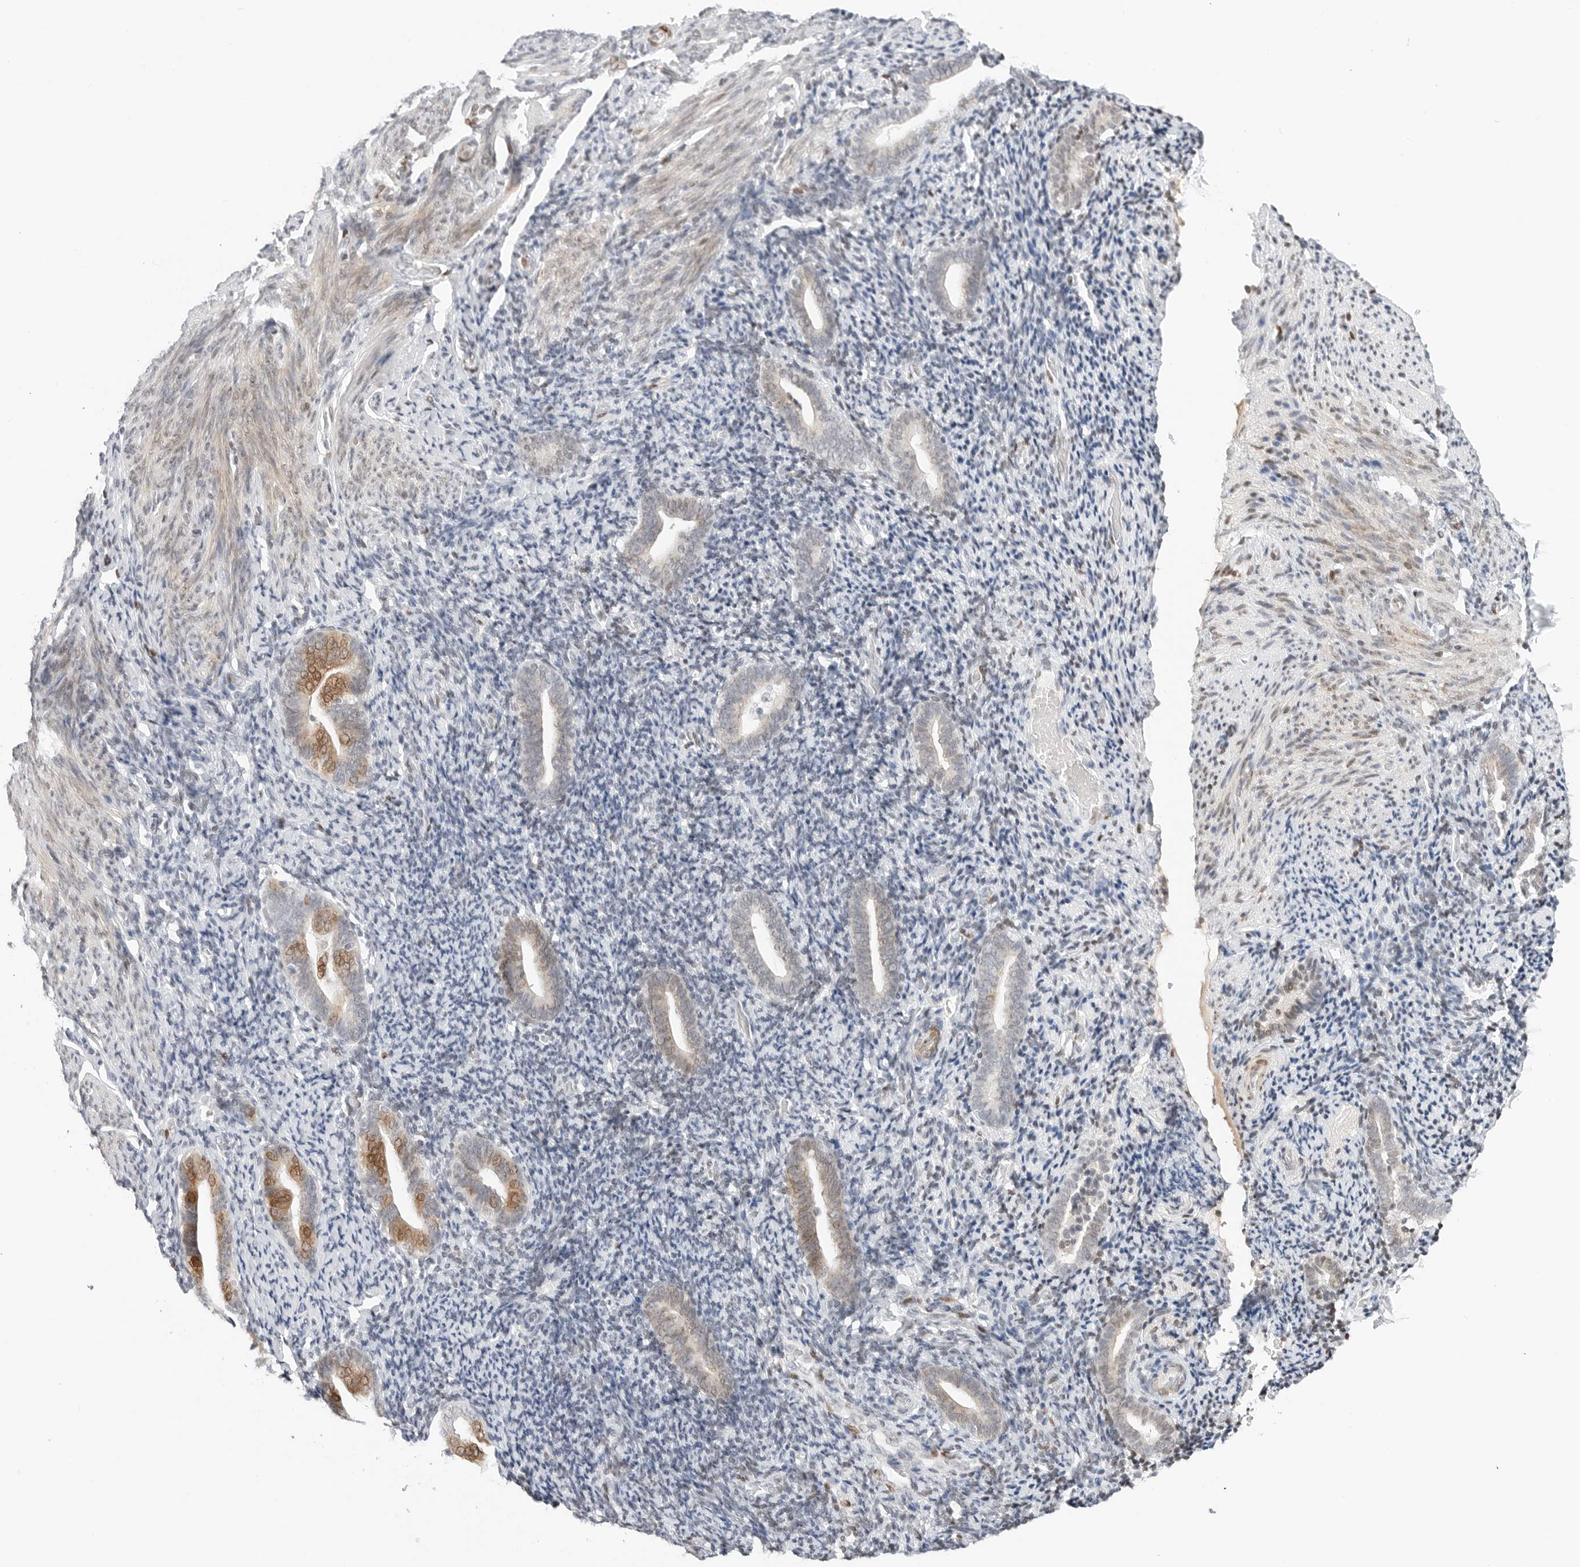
{"staining": {"intensity": "weak", "quantity": "25%-75%", "location": "nuclear"}, "tissue": "endometrium", "cell_type": "Cells in endometrial stroma", "image_type": "normal", "snomed": [{"axis": "morphology", "description": "Normal tissue, NOS"}, {"axis": "topography", "description": "Endometrium"}], "caption": "High-magnification brightfield microscopy of unremarkable endometrium stained with DAB (3,3'-diaminobenzidine) (brown) and counterstained with hematoxylin (blue). cells in endometrial stroma exhibit weak nuclear expression is seen in approximately25%-75% of cells.", "gene": "SPIDR", "patient": {"sex": "female", "age": 51}}